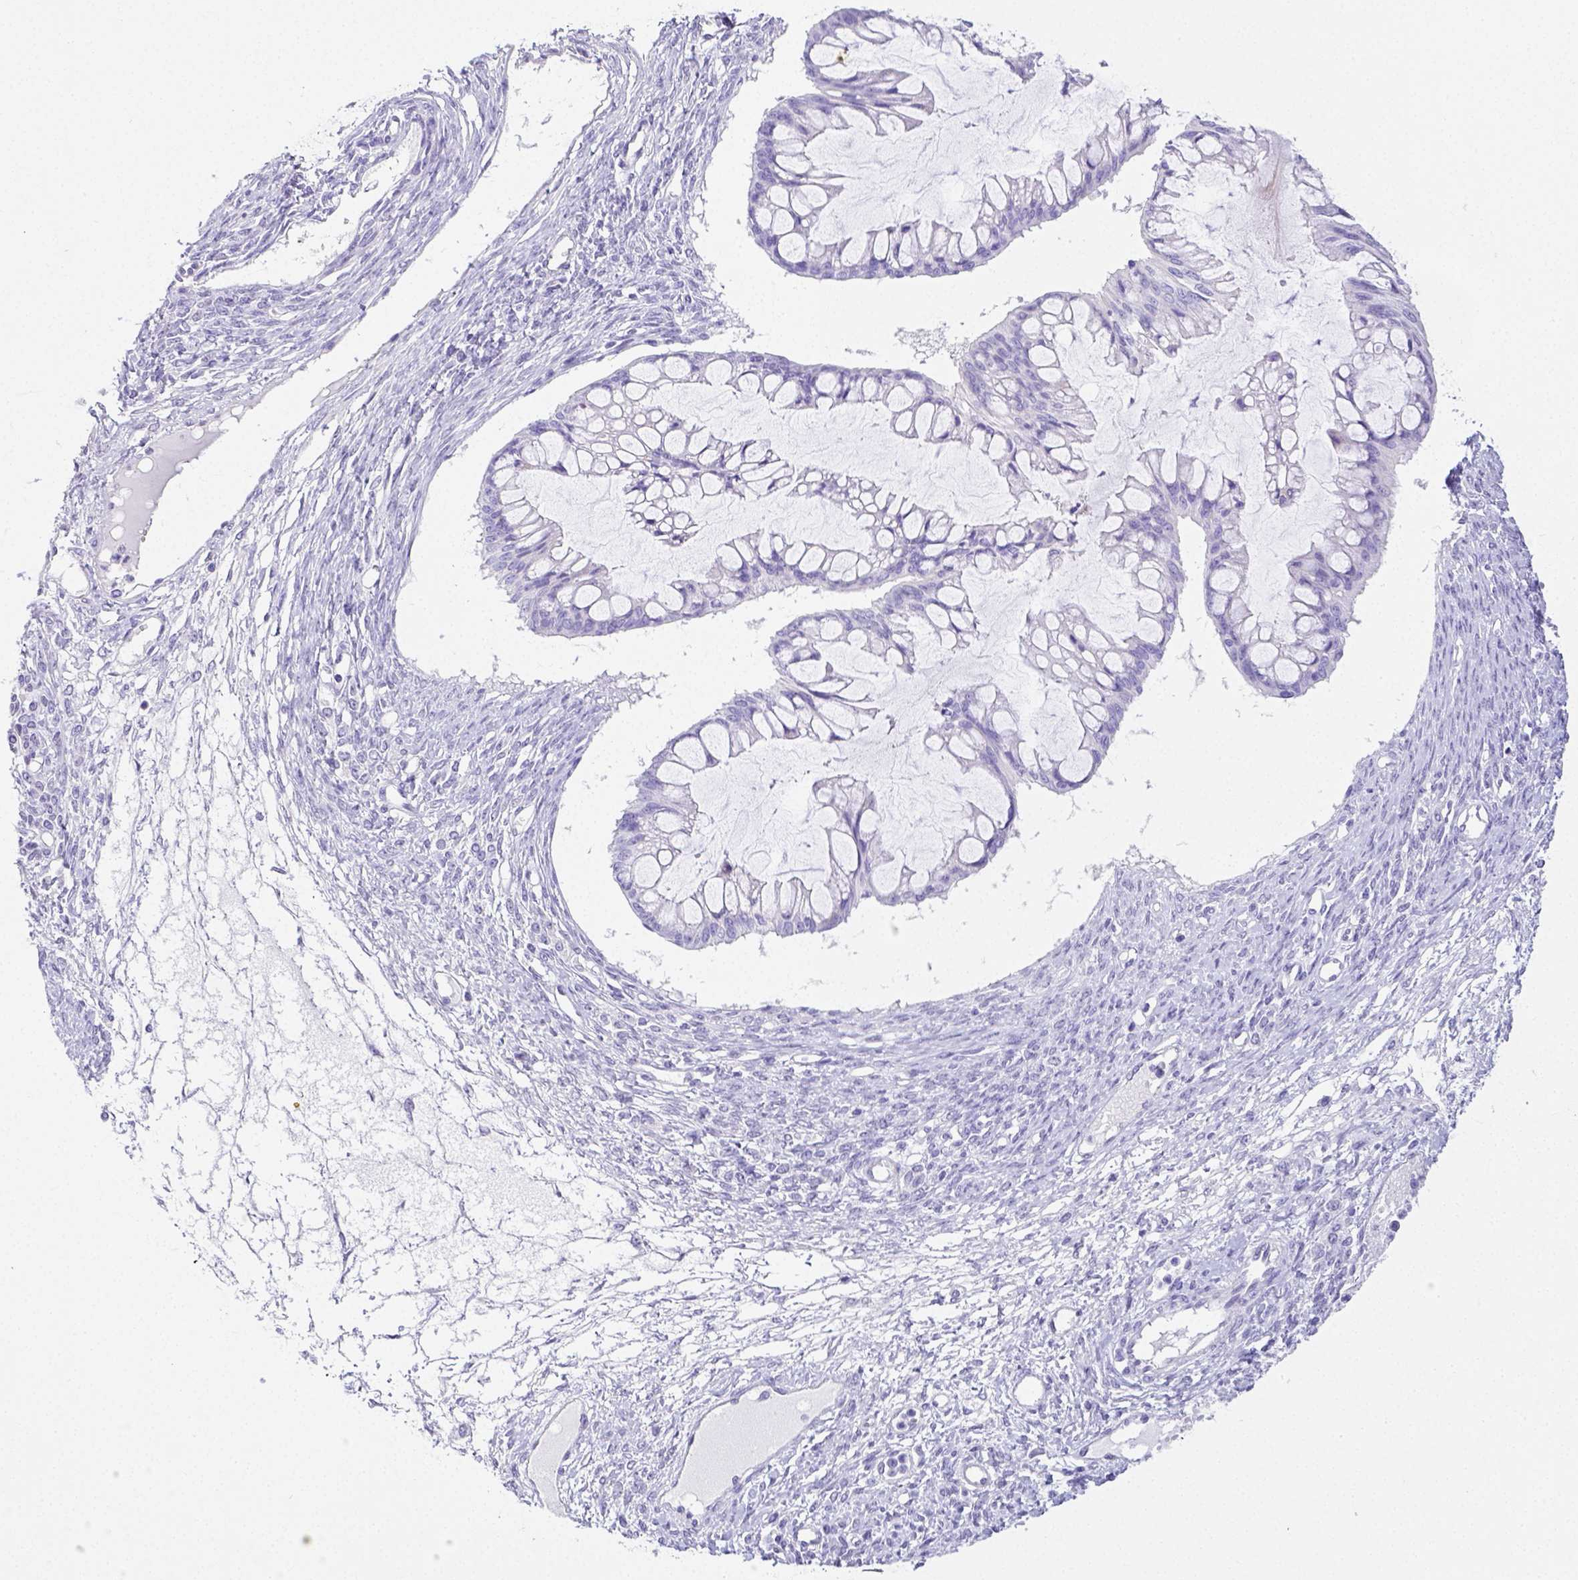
{"staining": {"intensity": "negative", "quantity": "none", "location": "none"}, "tissue": "ovarian cancer", "cell_type": "Tumor cells", "image_type": "cancer", "snomed": [{"axis": "morphology", "description": "Cystadenocarcinoma, mucinous, NOS"}, {"axis": "topography", "description": "Ovary"}], "caption": "Protein analysis of ovarian mucinous cystadenocarcinoma exhibits no significant staining in tumor cells. (DAB immunohistochemistry (IHC), high magnification).", "gene": "ARHGAP36", "patient": {"sex": "female", "age": 73}}